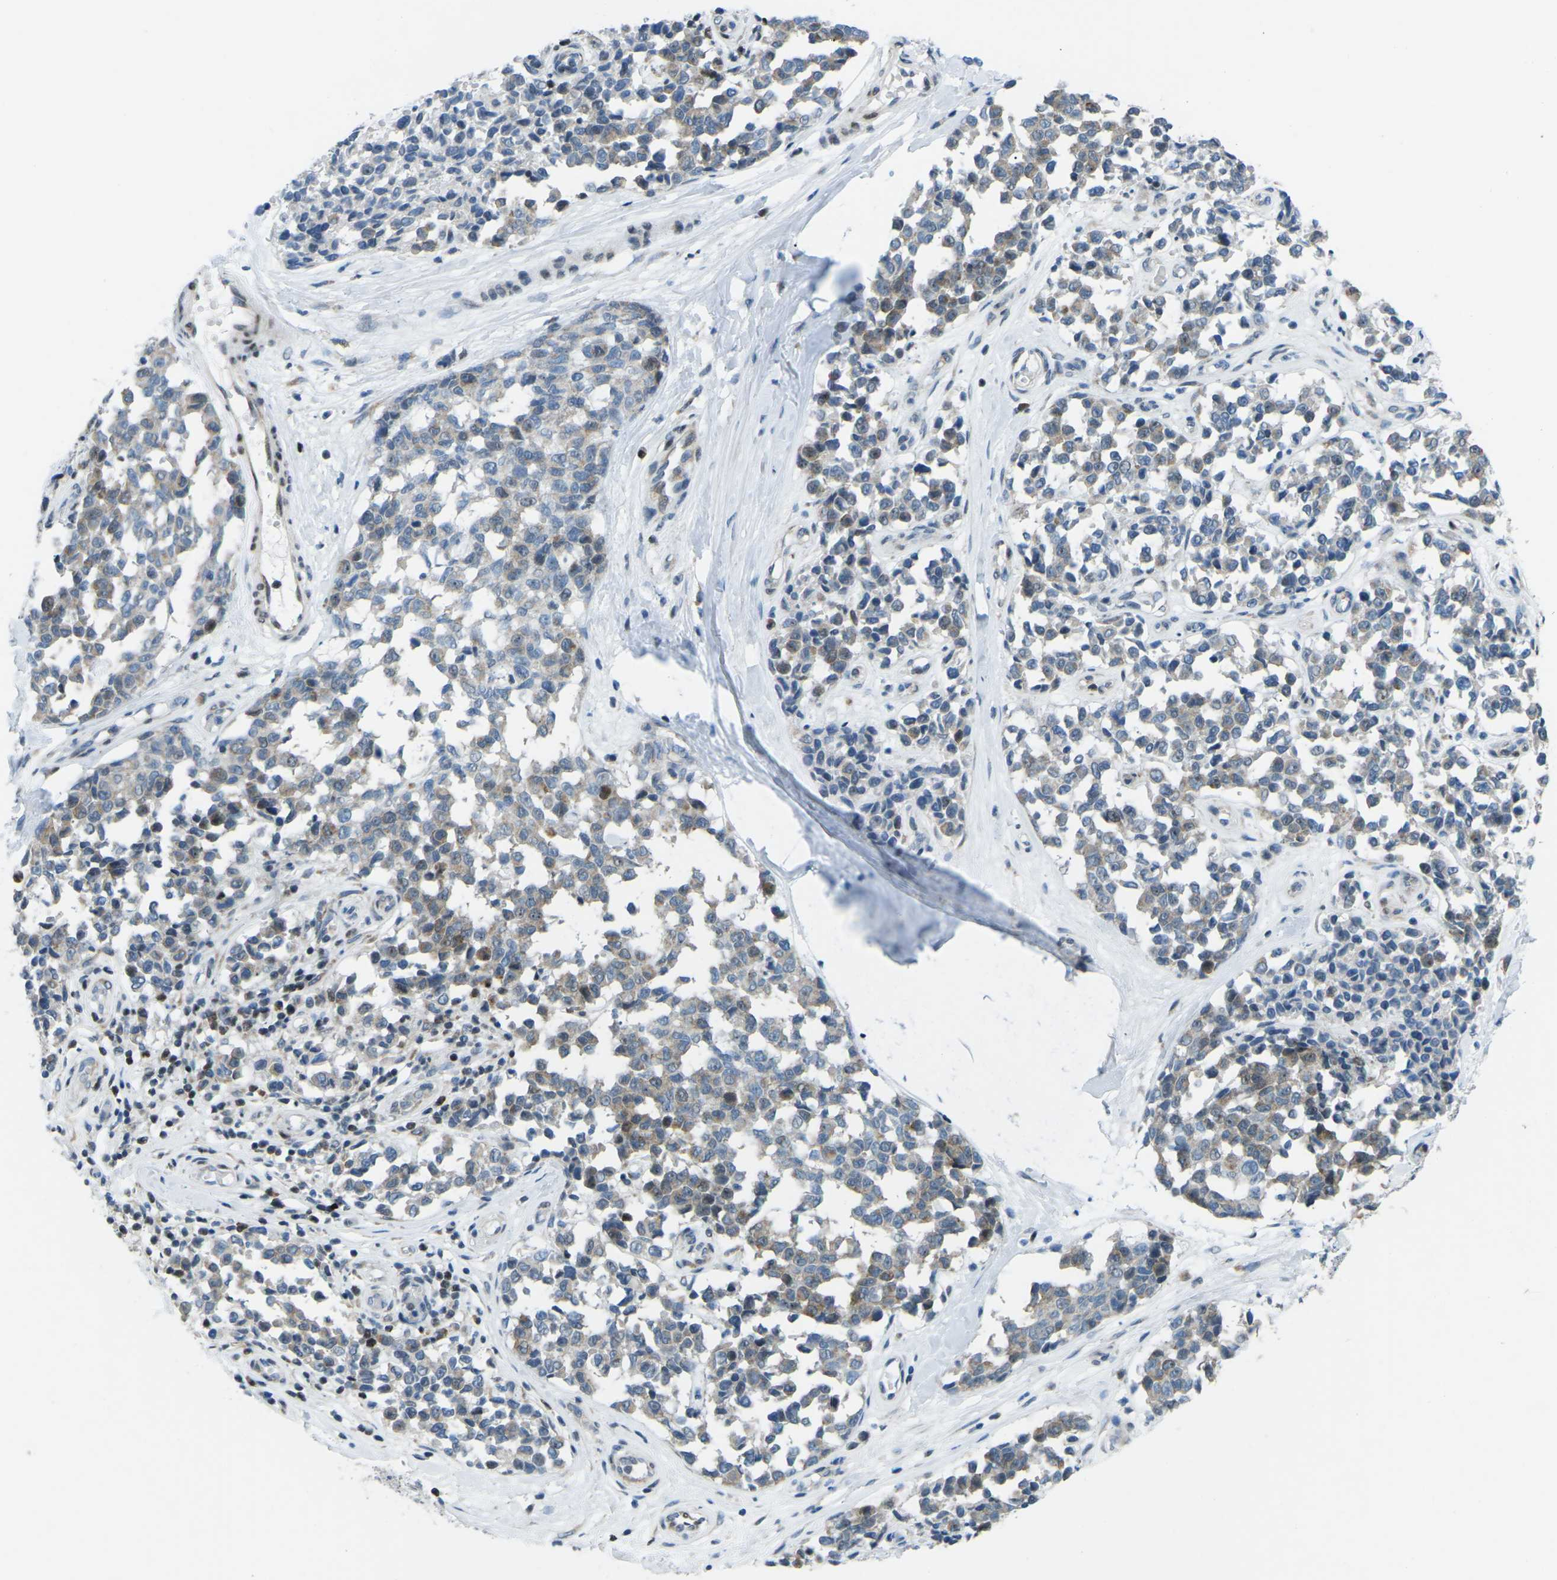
{"staining": {"intensity": "weak", "quantity": "25%-75%", "location": "cytoplasmic/membranous"}, "tissue": "melanoma", "cell_type": "Tumor cells", "image_type": "cancer", "snomed": [{"axis": "morphology", "description": "Malignant melanoma, NOS"}, {"axis": "topography", "description": "Skin"}], "caption": "An image of human malignant melanoma stained for a protein demonstrates weak cytoplasmic/membranous brown staining in tumor cells.", "gene": "MBNL1", "patient": {"sex": "female", "age": 64}}